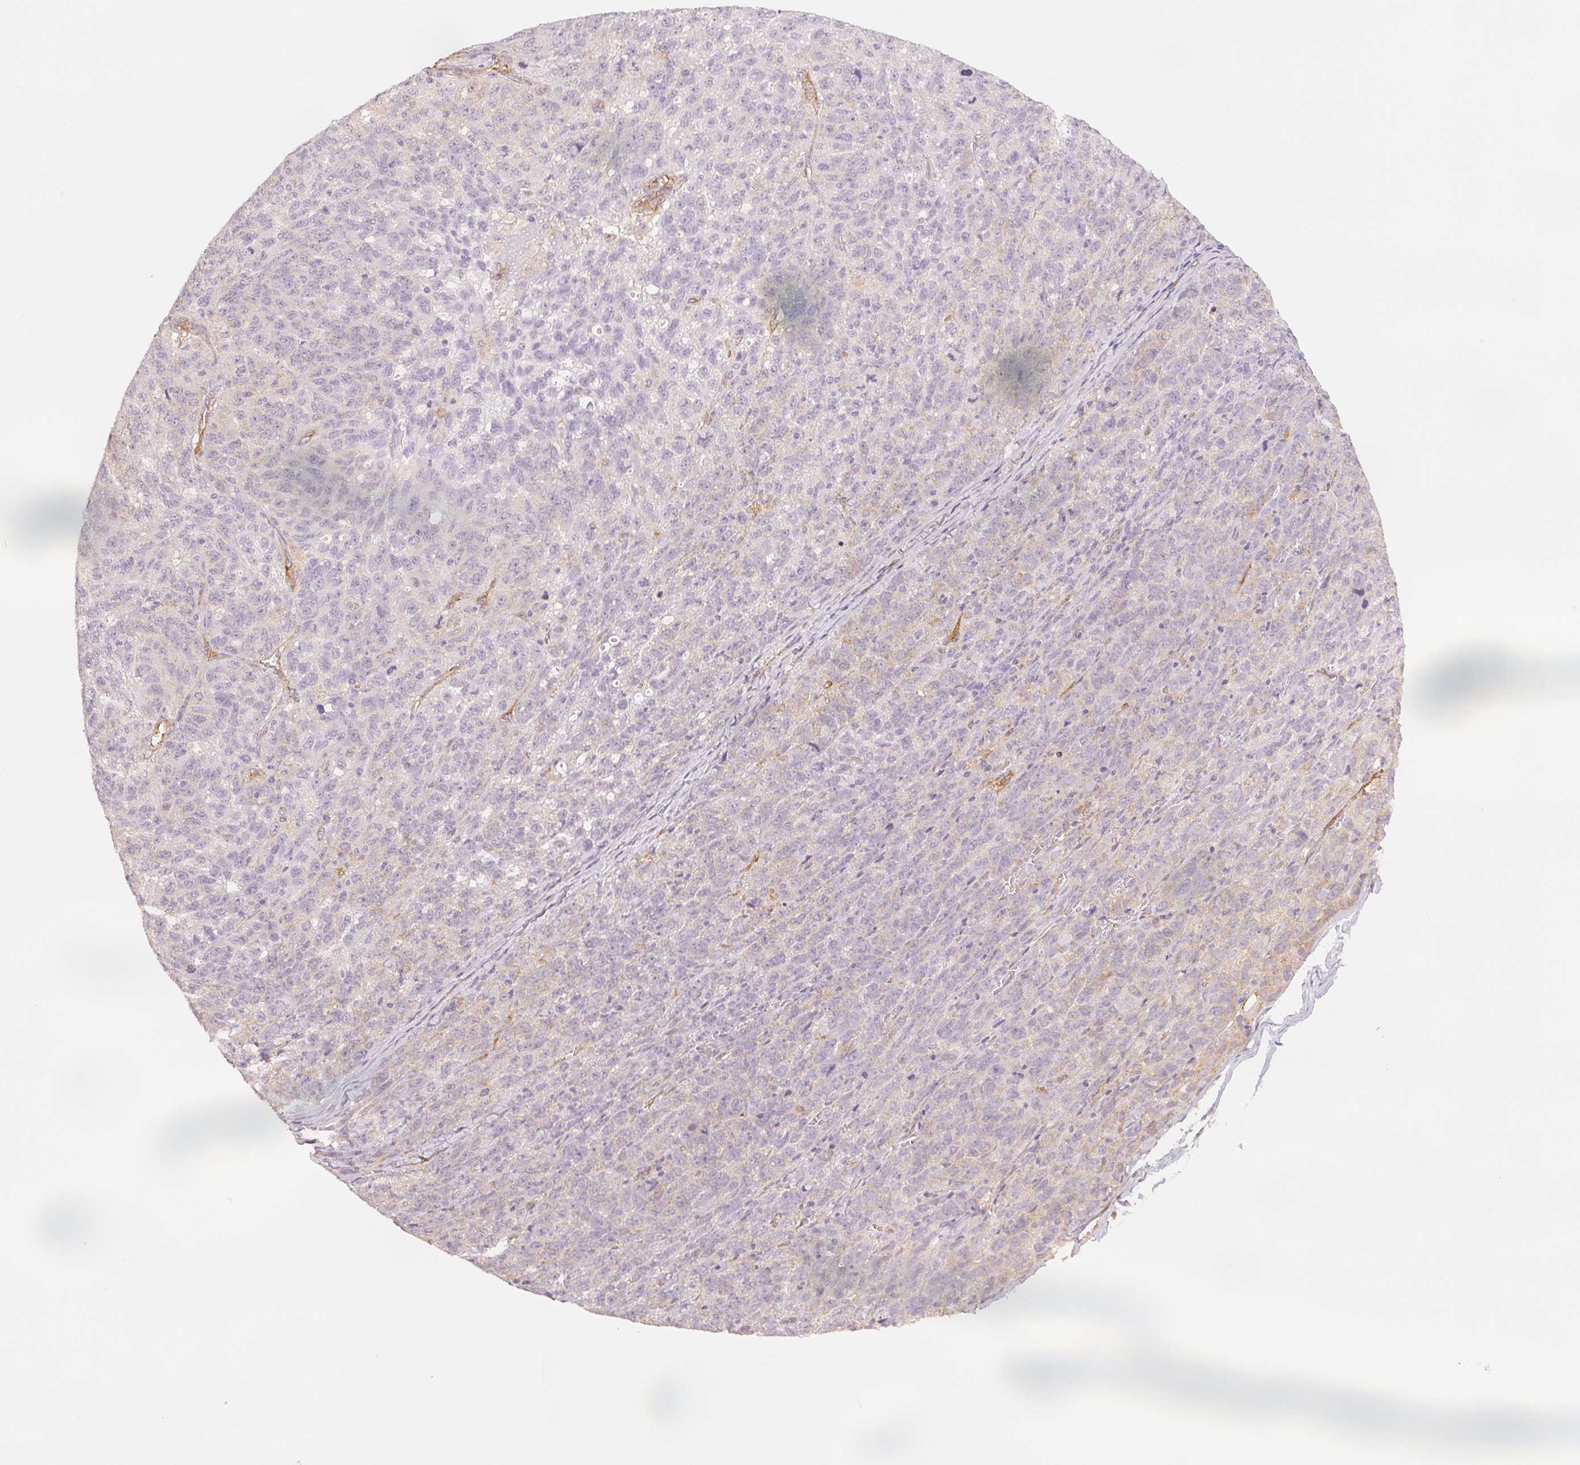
{"staining": {"intensity": "negative", "quantity": "none", "location": "none"}, "tissue": "ovarian cancer", "cell_type": "Tumor cells", "image_type": "cancer", "snomed": [{"axis": "morphology", "description": "Cystadenocarcinoma, serous, NOS"}, {"axis": "topography", "description": "Ovary"}], "caption": "Tumor cells show no significant protein expression in ovarian cancer (serous cystadenocarcinoma).", "gene": "DIAPH2", "patient": {"sex": "female", "age": 71}}